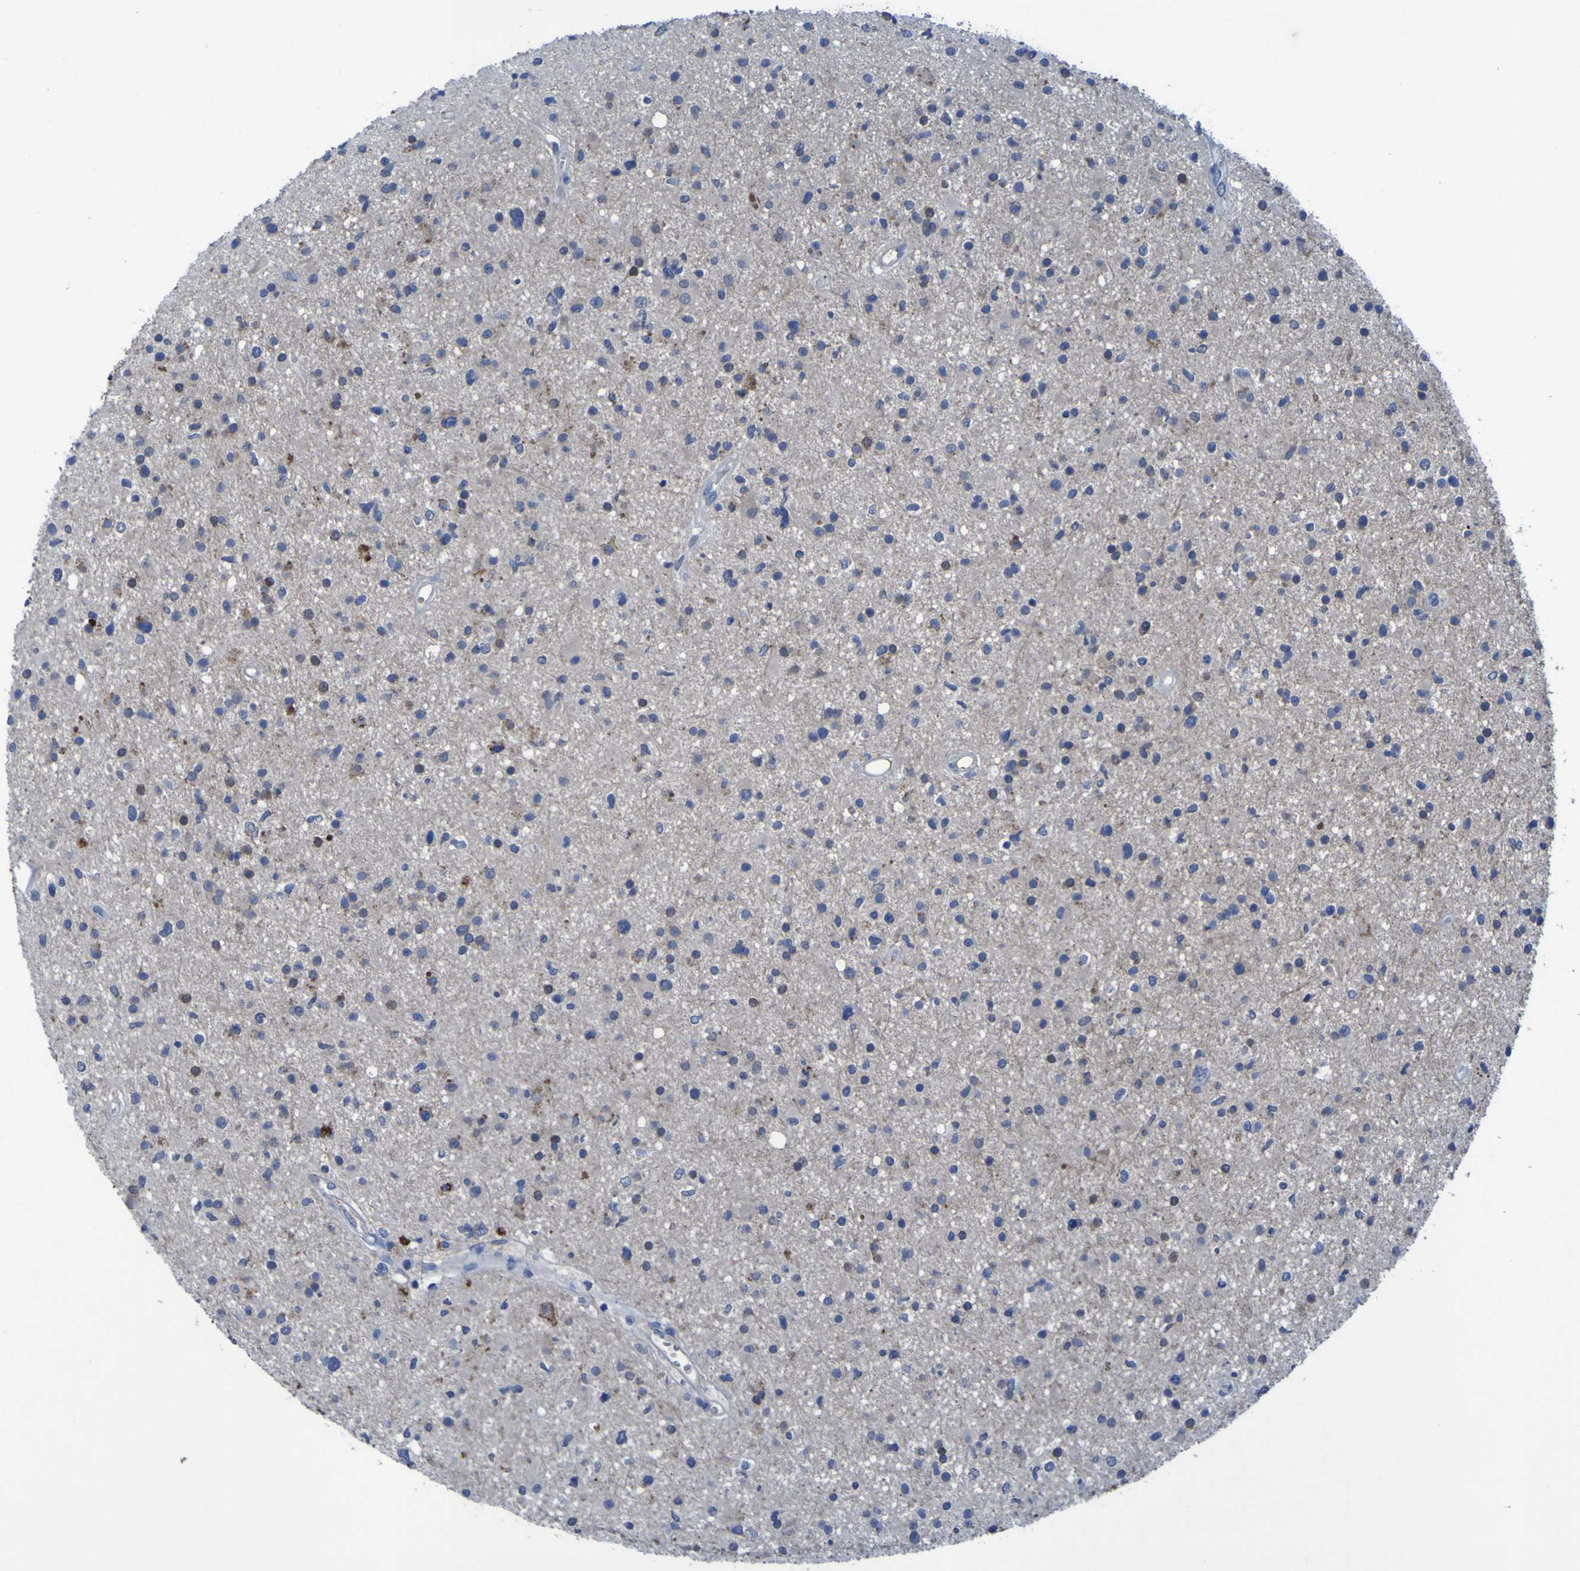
{"staining": {"intensity": "negative", "quantity": "none", "location": "none"}, "tissue": "glioma", "cell_type": "Tumor cells", "image_type": "cancer", "snomed": [{"axis": "morphology", "description": "Glioma, malignant, High grade"}, {"axis": "topography", "description": "Brain"}], "caption": "Tumor cells are negative for brown protein staining in malignant high-grade glioma.", "gene": "SGK2", "patient": {"sex": "male", "age": 33}}